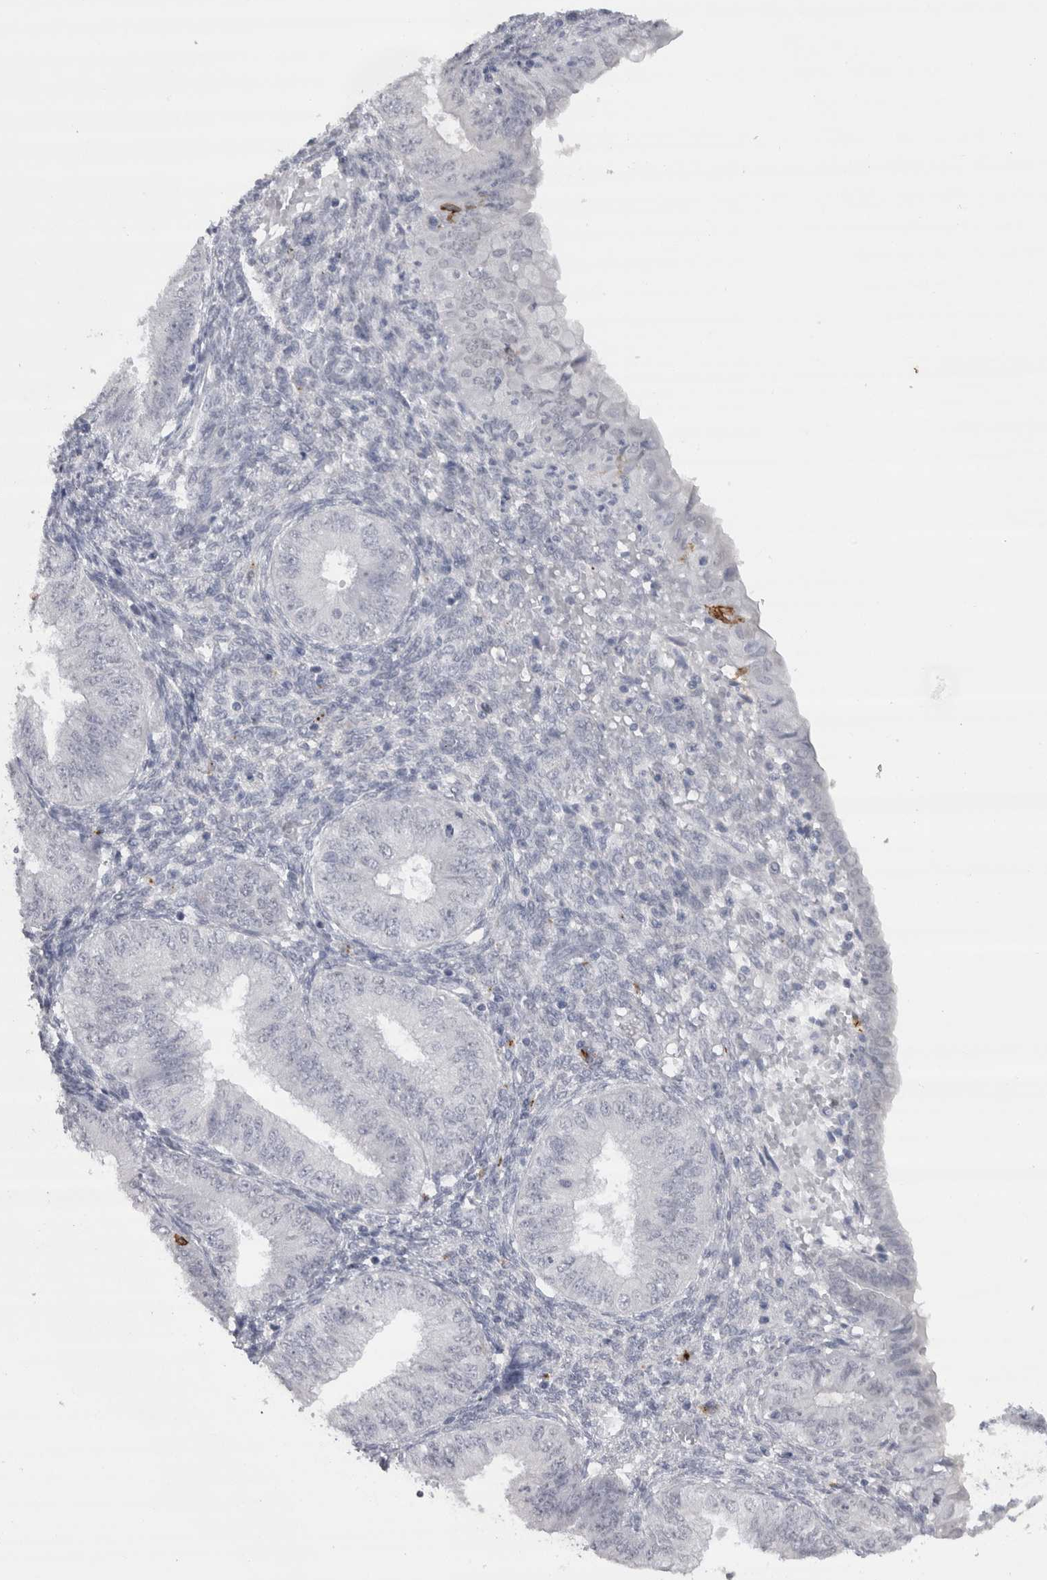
{"staining": {"intensity": "negative", "quantity": "none", "location": "none"}, "tissue": "endometrial cancer", "cell_type": "Tumor cells", "image_type": "cancer", "snomed": [{"axis": "morphology", "description": "Normal tissue, NOS"}, {"axis": "morphology", "description": "Adenocarcinoma, NOS"}, {"axis": "topography", "description": "Endometrium"}], "caption": "This is an immunohistochemistry (IHC) micrograph of human adenocarcinoma (endometrial). There is no positivity in tumor cells.", "gene": "CDH17", "patient": {"sex": "female", "age": 53}}